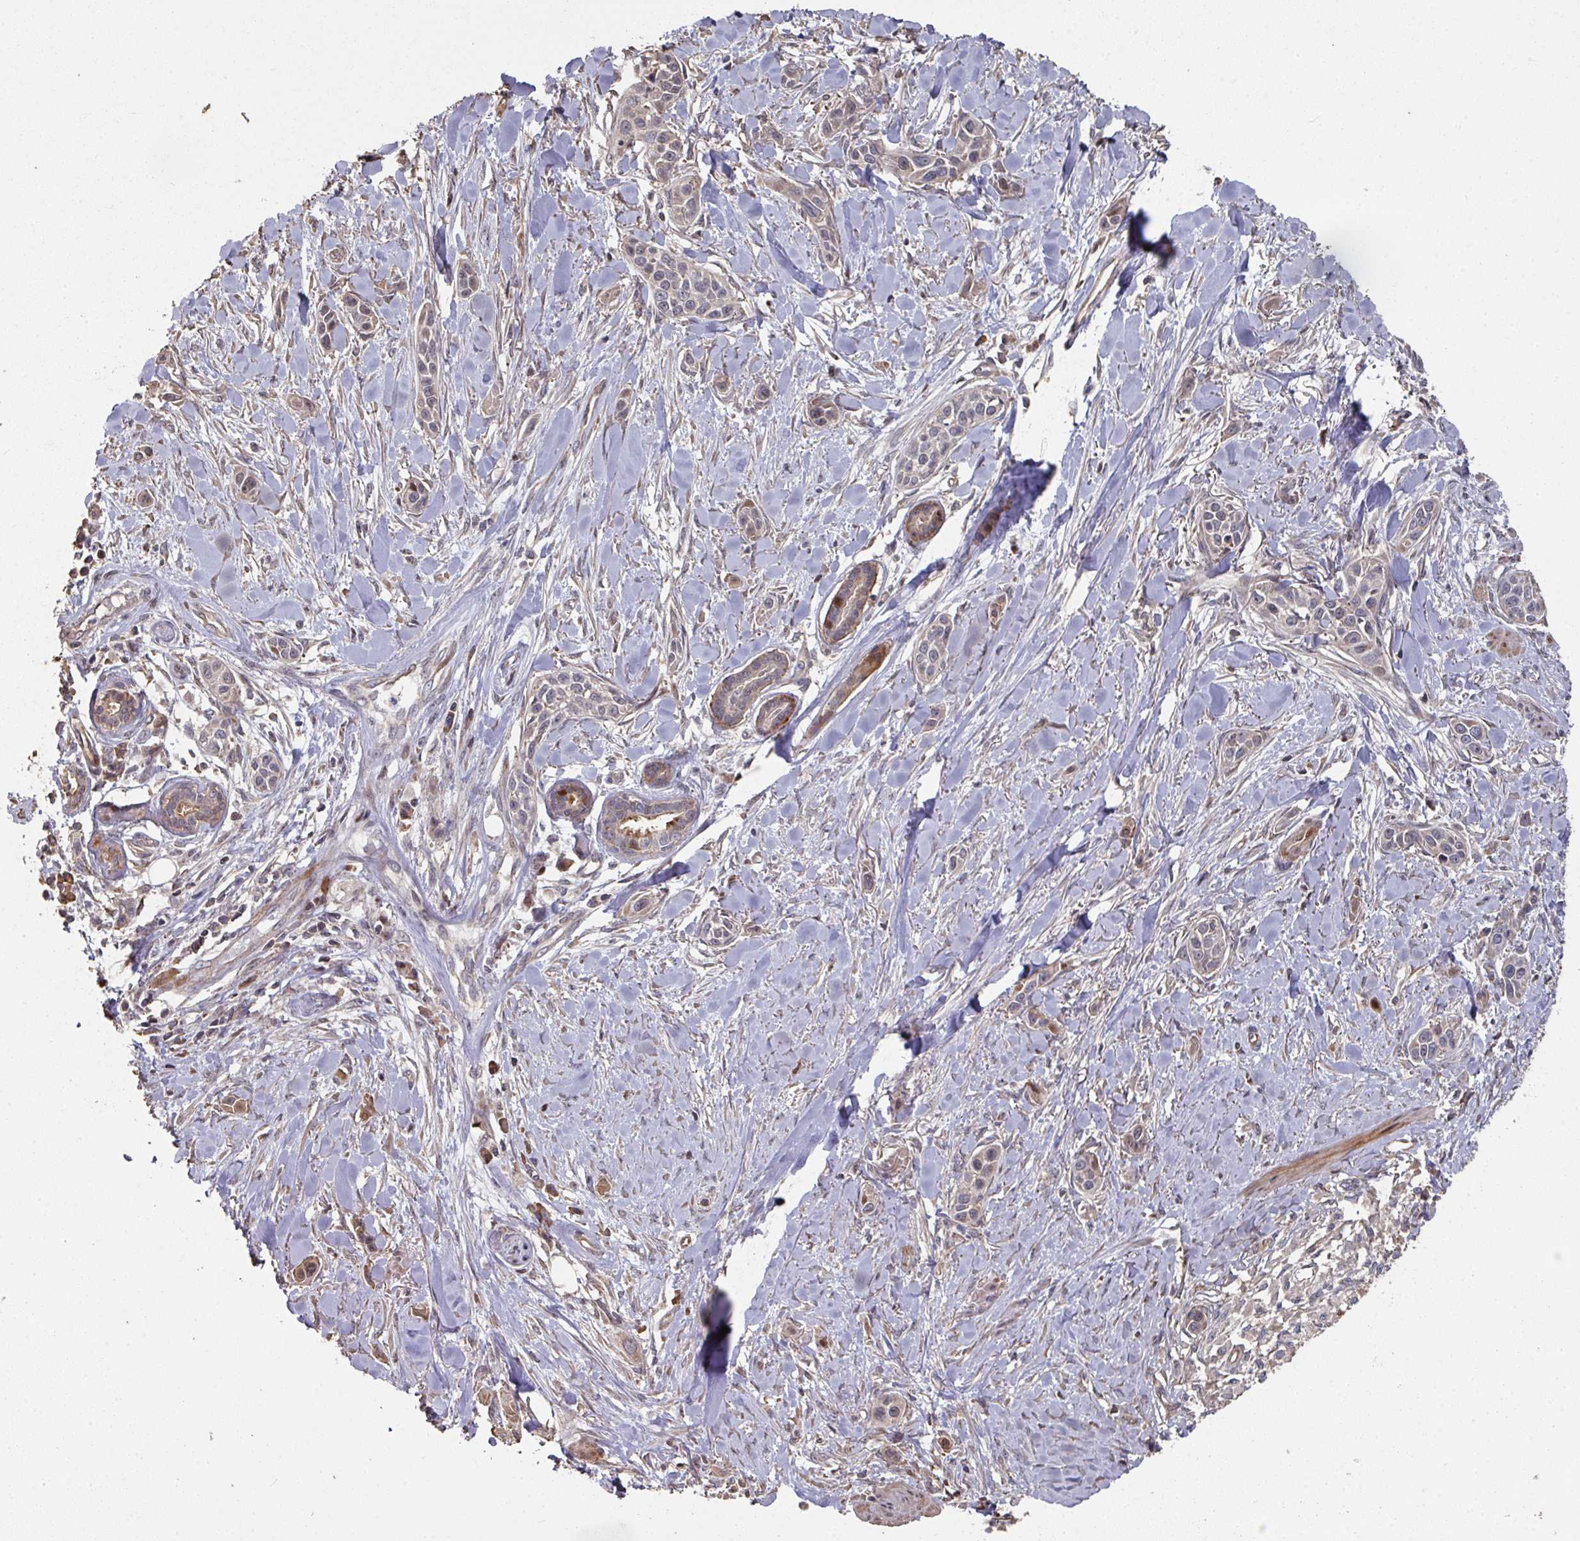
{"staining": {"intensity": "moderate", "quantity": "<25%", "location": "cytoplasmic/membranous"}, "tissue": "skin cancer", "cell_type": "Tumor cells", "image_type": "cancer", "snomed": [{"axis": "morphology", "description": "Squamous cell carcinoma, NOS"}, {"axis": "topography", "description": "Skin"}], "caption": "Skin squamous cell carcinoma was stained to show a protein in brown. There is low levels of moderate cytoplasmic/membranous positivity in about <25% of tumor cells.", "gene": "CA7", "patient": {"sex": "female", "age": 69}}